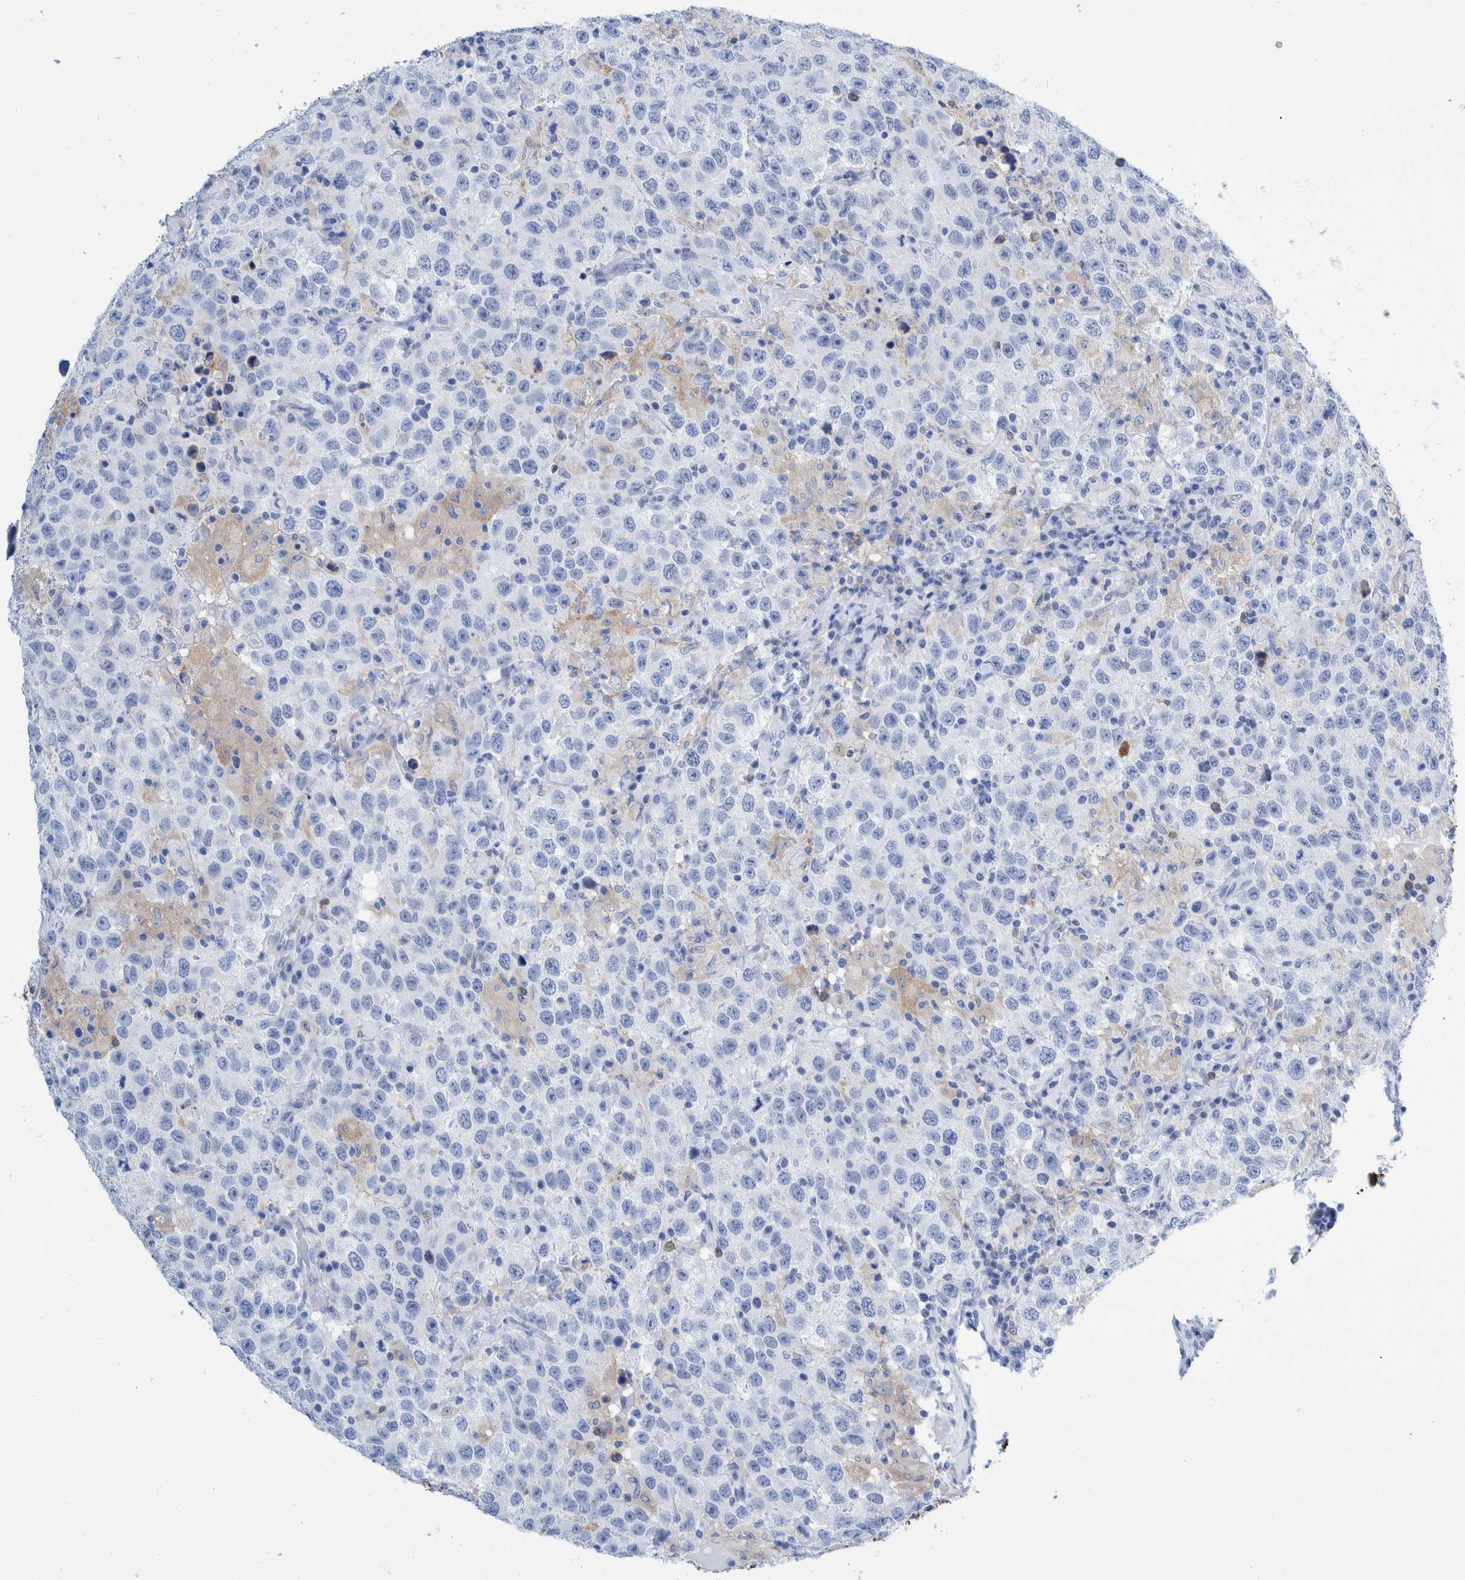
{"staining": {"intensity": "negative", "quantity": "none", "location": "none"}, "tissue": "testis cancer", "cell_type": "Tumor cells", "image_type": "cancer", "snomed": [{"axis": "morphology", "description": "Seminoma, NOS"}, {"axis": "topography", "description": "Testis"}], "caption": "Immunohistochemical staining of human testis cancer demonstrates no significant staining in tumor cells.", "gene": "KRT14", "patient": {"sex": "male", "age": 41}}